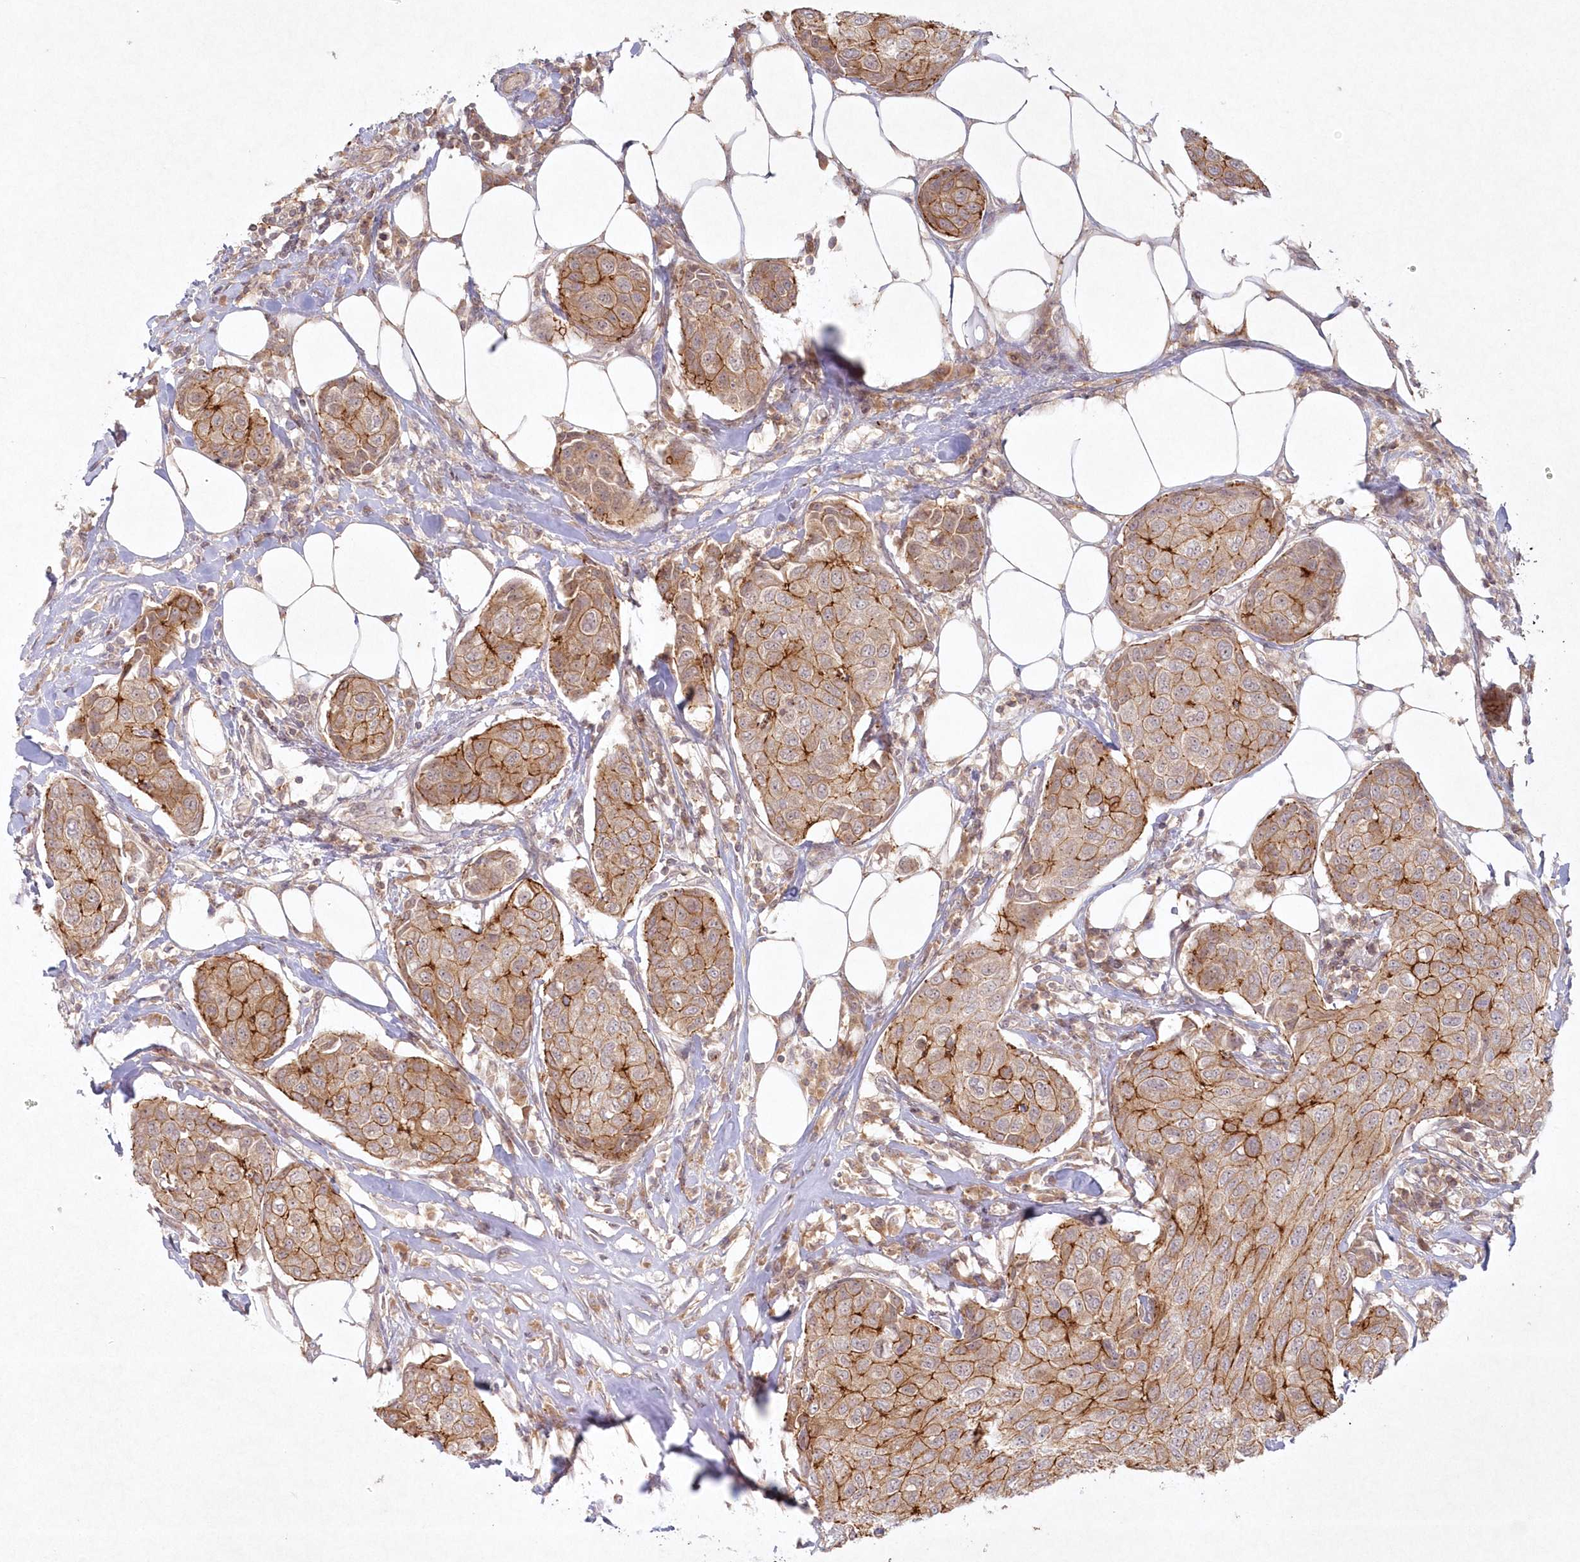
{"staining": {"intensity": "moderate", "quantity": ">75%", "location": "cytoplasmic/membranous"}, "tissue": "breast cancer", "cell_type": "Tumor cells", "image_type": "cancer", "snomed": [{"axis": "morphology", "description": "Duct carcinoma"}, {"axis": "topography", "description": "Breast"}], "caption": "A photomicrograph of human breast invasive ductal carcinoma stained for a protein demonstrates moderate cytoplasmic/membranous brown staining in tumor cells.", "gene": "TOGARAM2", "patient": {"sex": "female", "age": 80}}